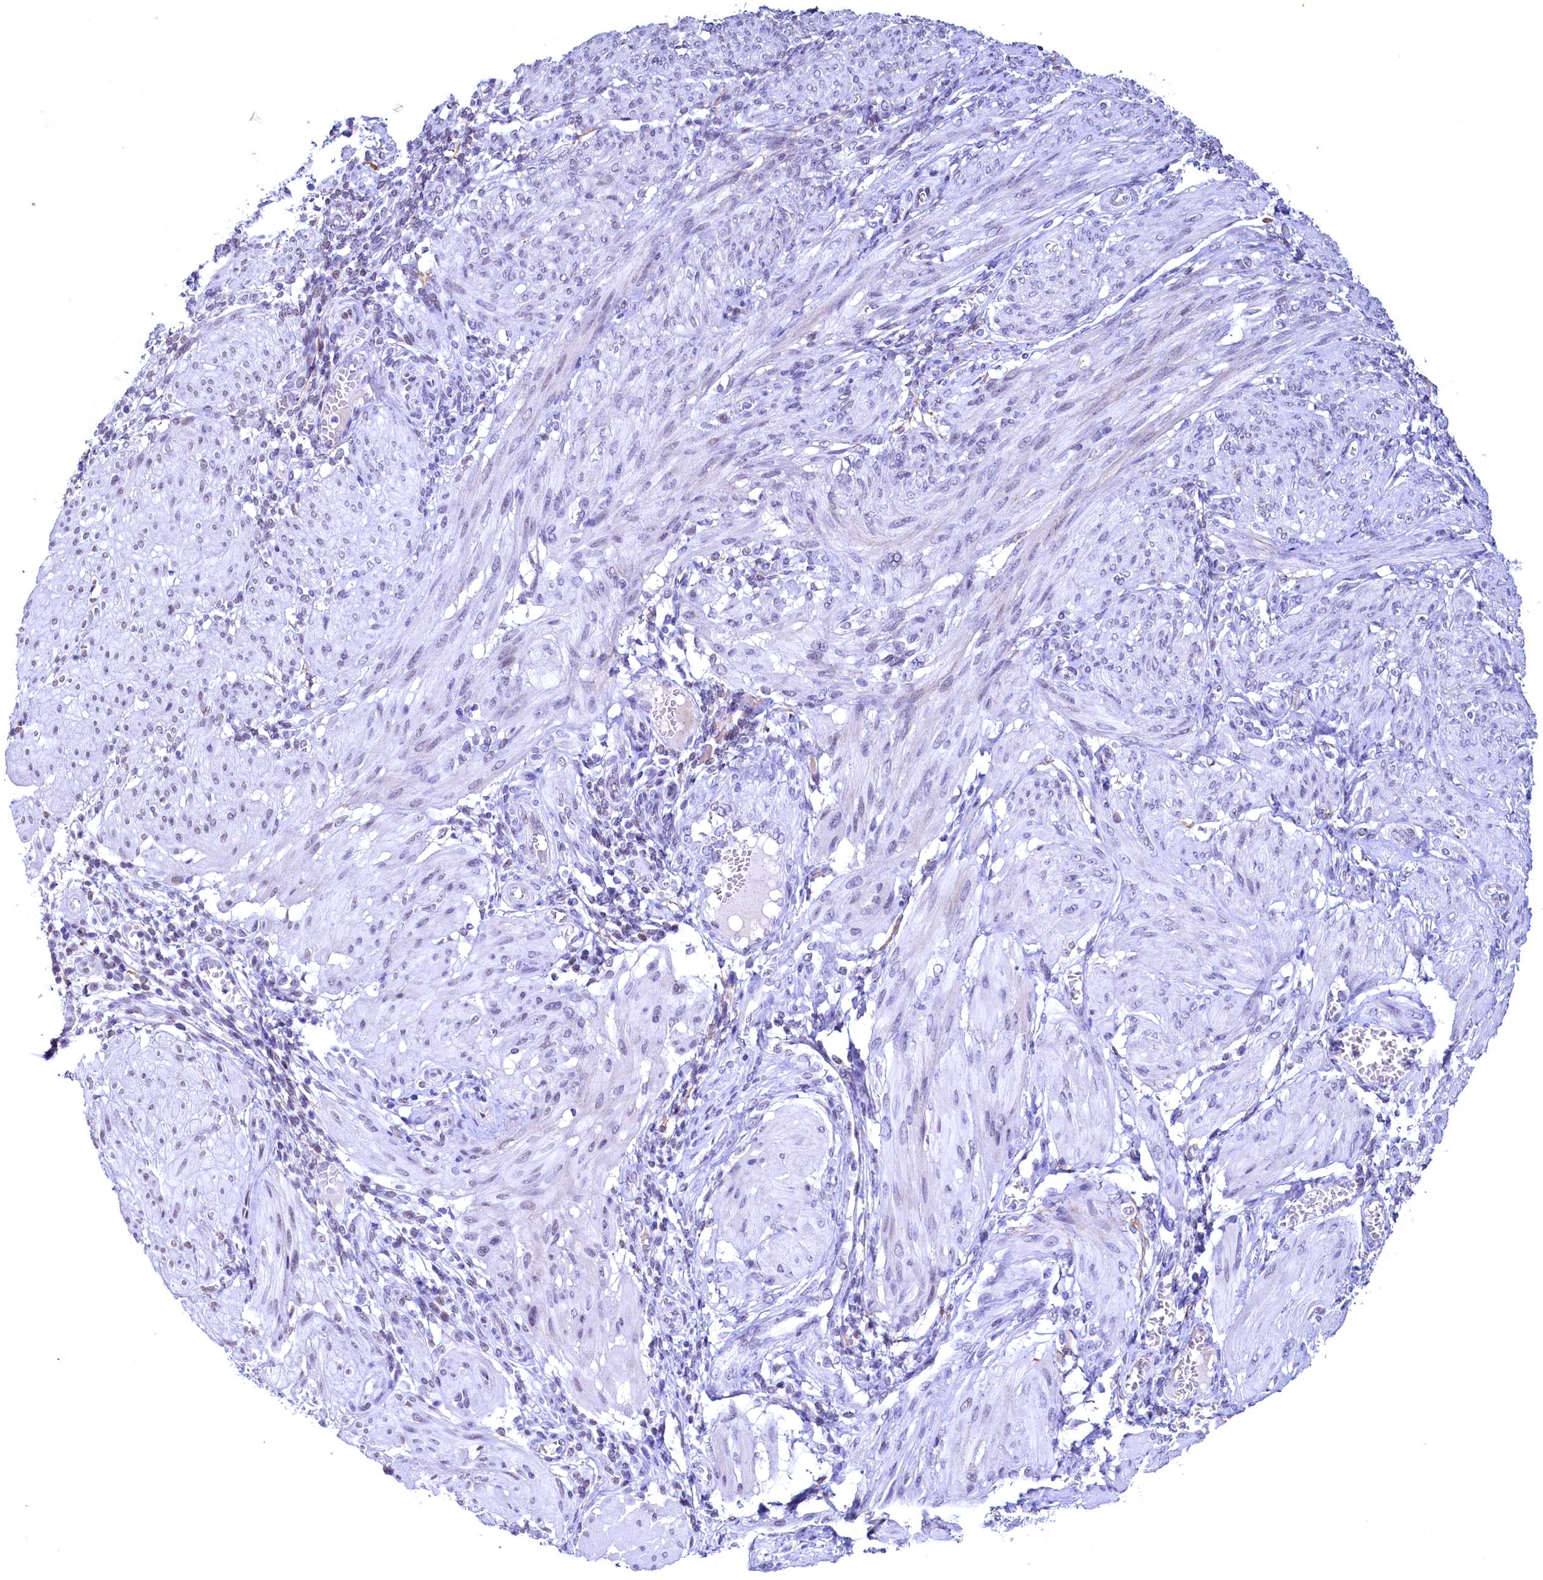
{"staining": {"intensity": "negative", "quantity": "none", "location": "none"}, "tissue": "smooth muscle", "cell_type": "Smooth muscle cells", "image_type": "normal", "snomed": [{"axis": "morphology", "description": "Normal tissue, NOS"}, {"axis": "topography", "description": "Smooth muscle"}], "caption": "IHC of unremarkable human smooth muscle exhibits no positivity in smooth muscle cells. (Brightfield microscopy of DAB (3,3'-diaminobenzidine) immunohistochemistry at high magnification).", "gene": "FLYWCH2", "patient": {"sex": "female", "age": 39}}